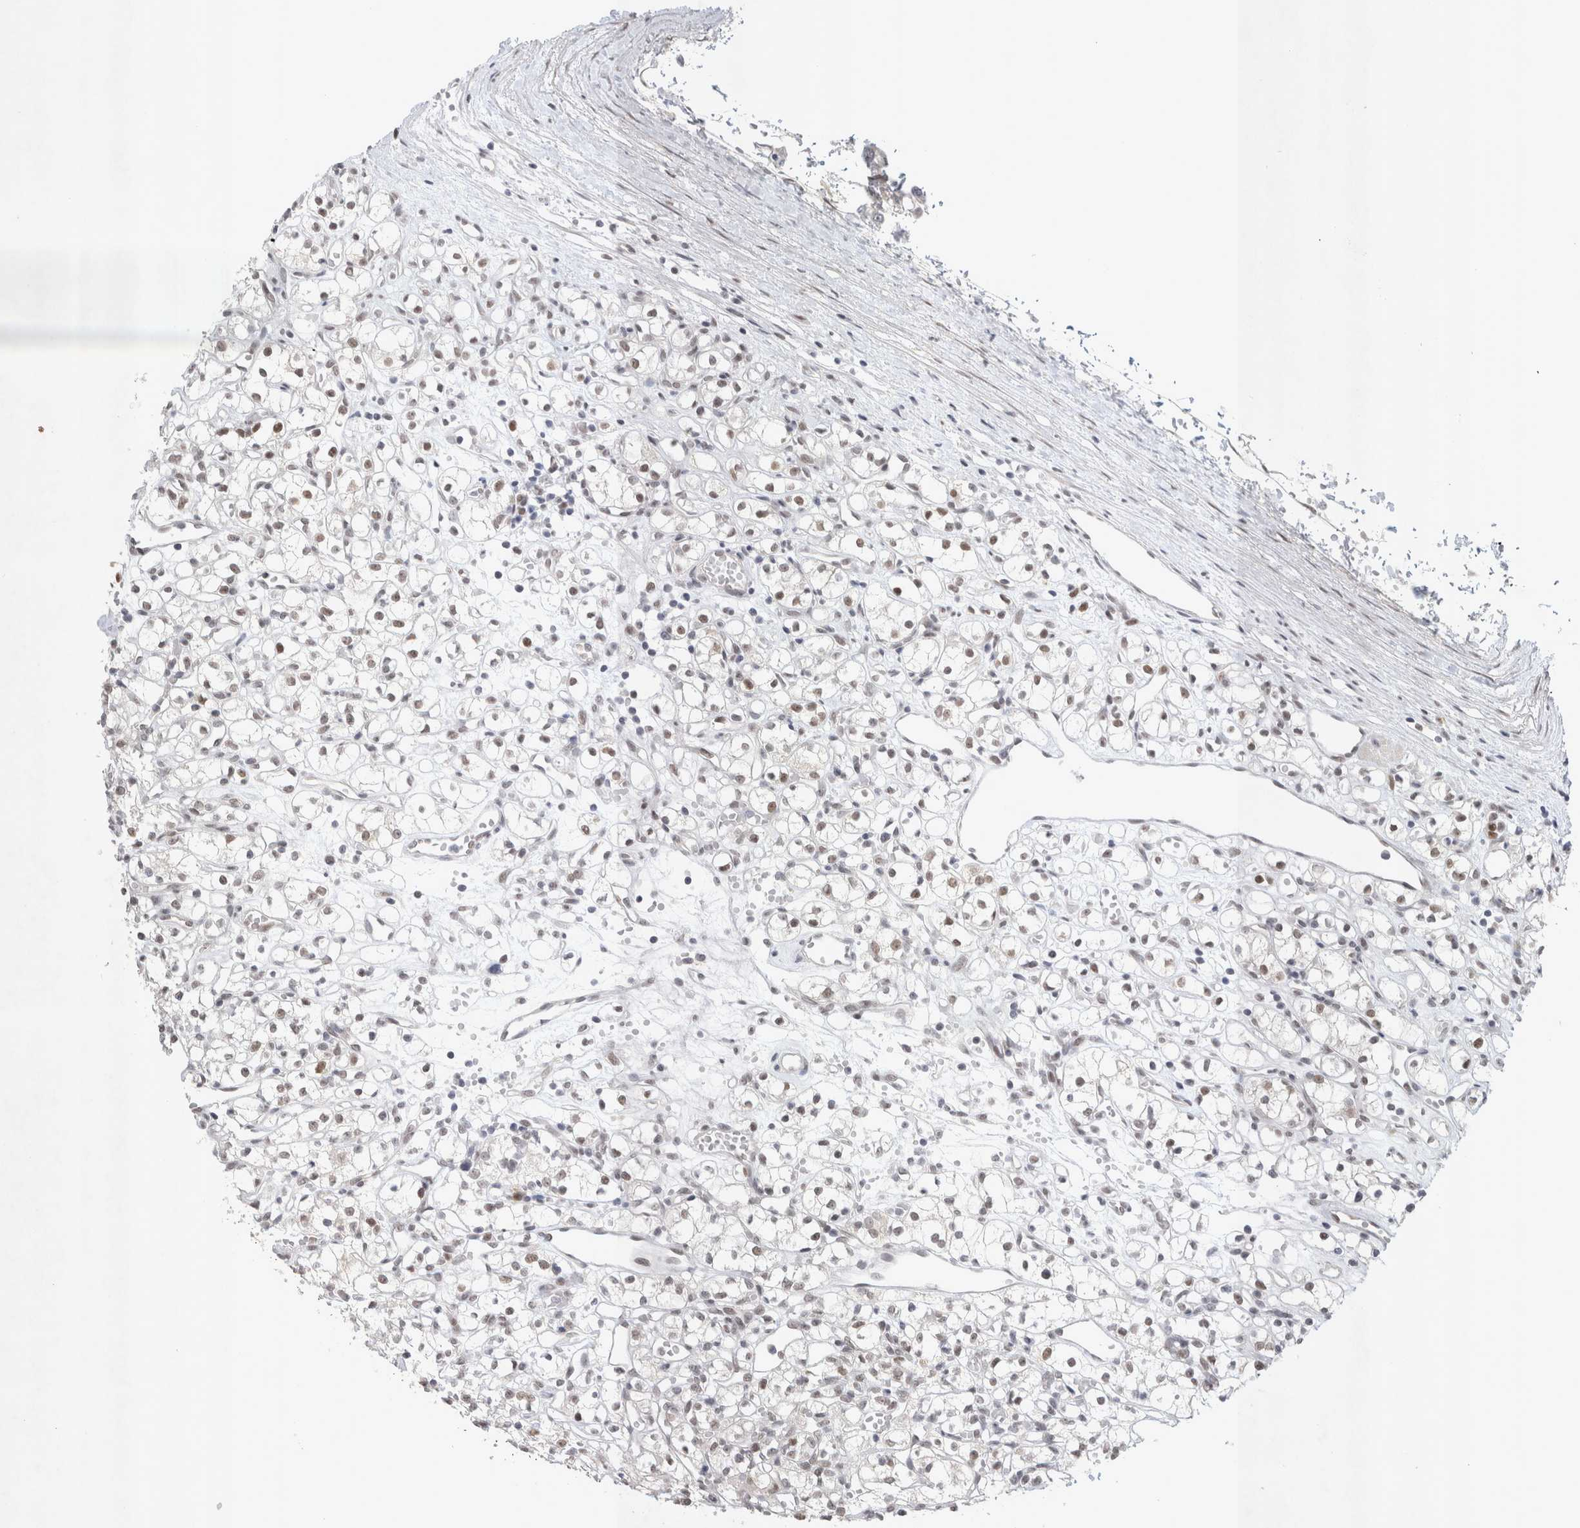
{"staining": {"intensity": "weak", "quantity": "25%-75%", "location": "nuclear"}, "tissue": "renal cancer", "cell_type": "Tumor cells", "image_type": "cancer", "snomed": [{"axis": "morphology", "description": "Adenocarcinoma, NOS"}, {"axis": "topography", "description": "Kidney"}], "caption": "DAB immunohistochemical staining of renal adenocarcinoma exhibits weak nuclear protein positivity in approximately 25%-75% of tumor cells.", "gene": "RECQL4", "patient": {"sex": "female", "age": 59}}